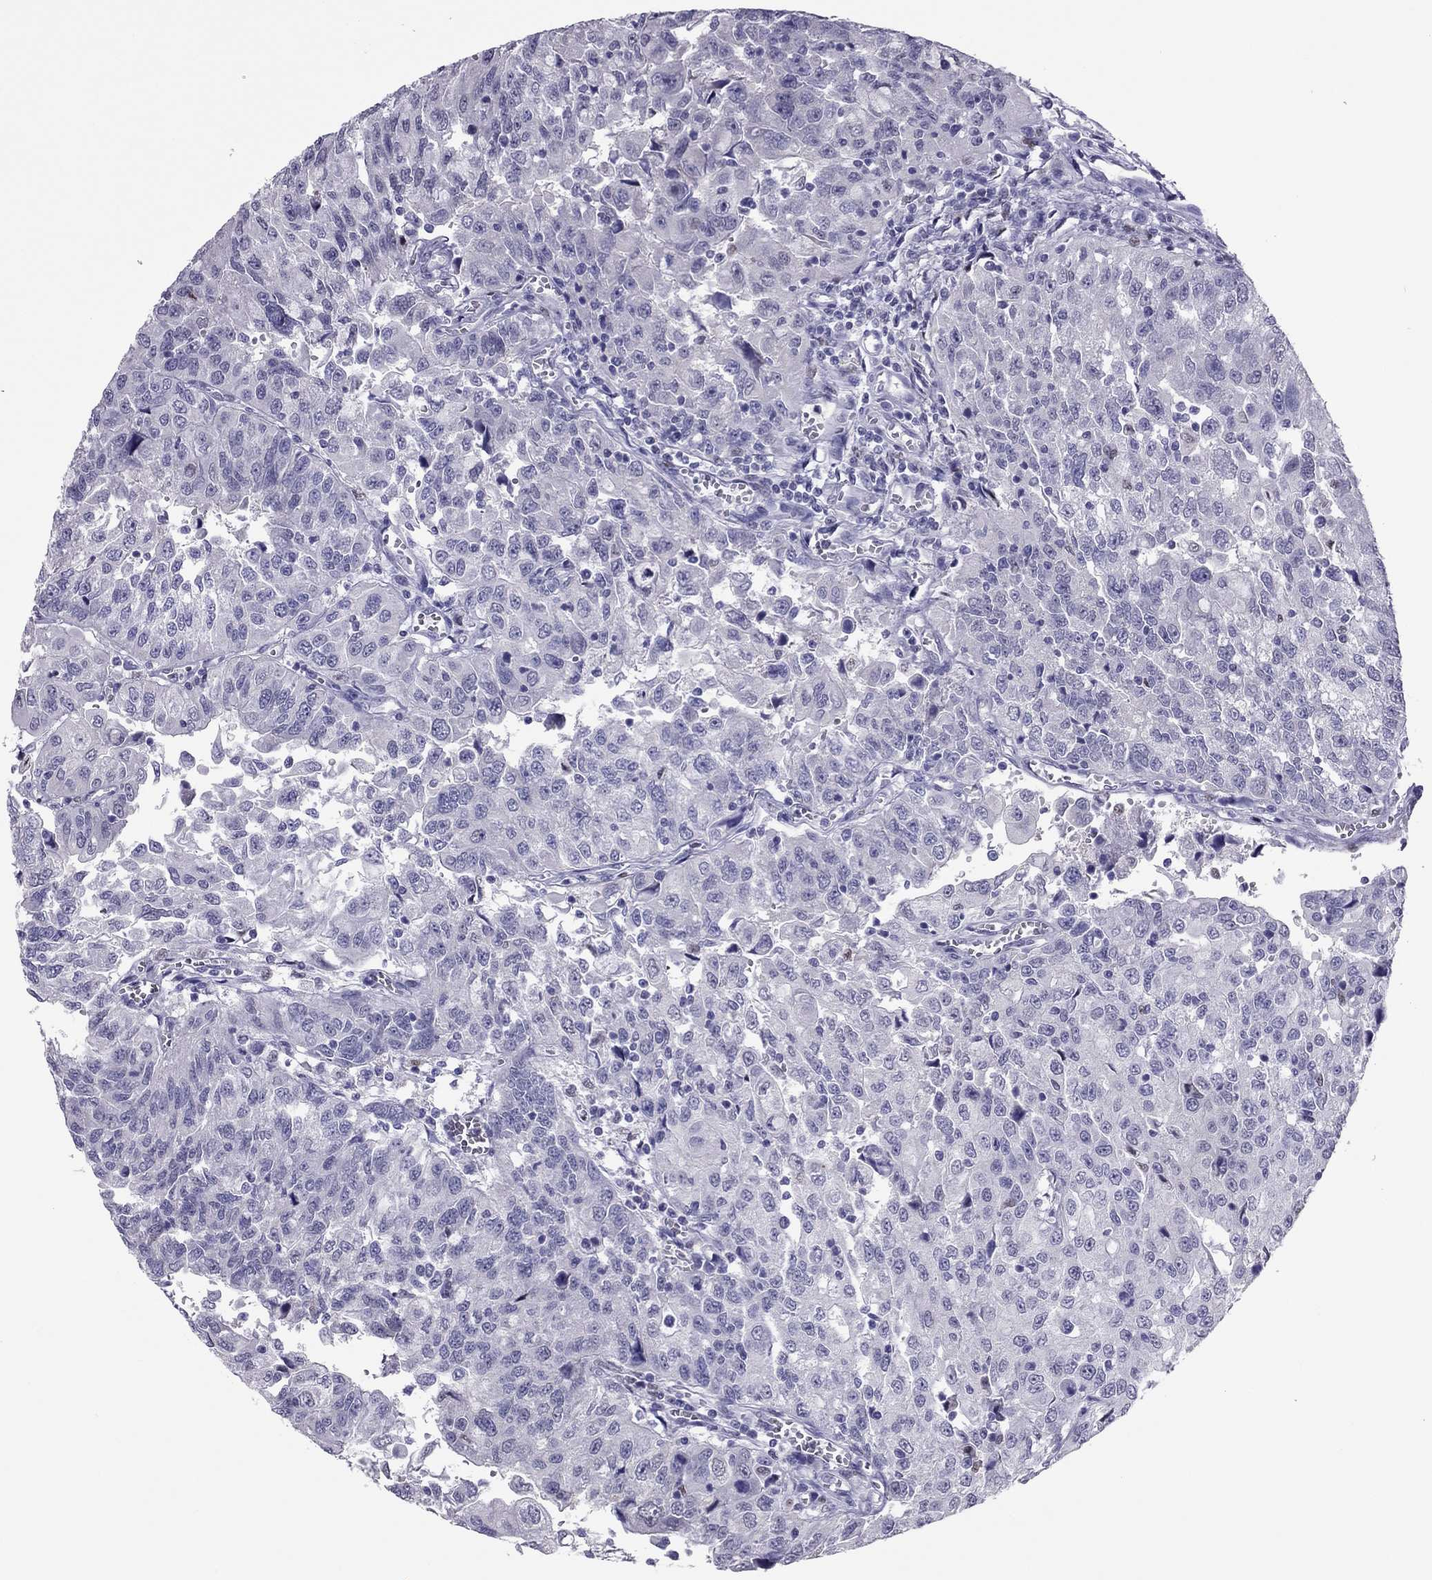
{"staining": {"intensity": "negative", "quantity": "none", "location": "none"}, "tissue": "urothelial cancer", "cell_type": "Tumor cells", "image_type": "cancer", "snomed": [{"axis": "morphology", "description": "Urothelial carcinoma, NOS"}, {"axis": "morphology", "description": "Urothelial carcinoma, High grade"}, {"axis": "topography", "description": "Urinary bladder"}], "caption": "Immunohistochemistry photomicrograph of urothelial cancer stained for a protein (brown), which reveals no expression in tumor cells.", "gene": "SPINT3", "patient": {"sex": "female", "age": 73}}